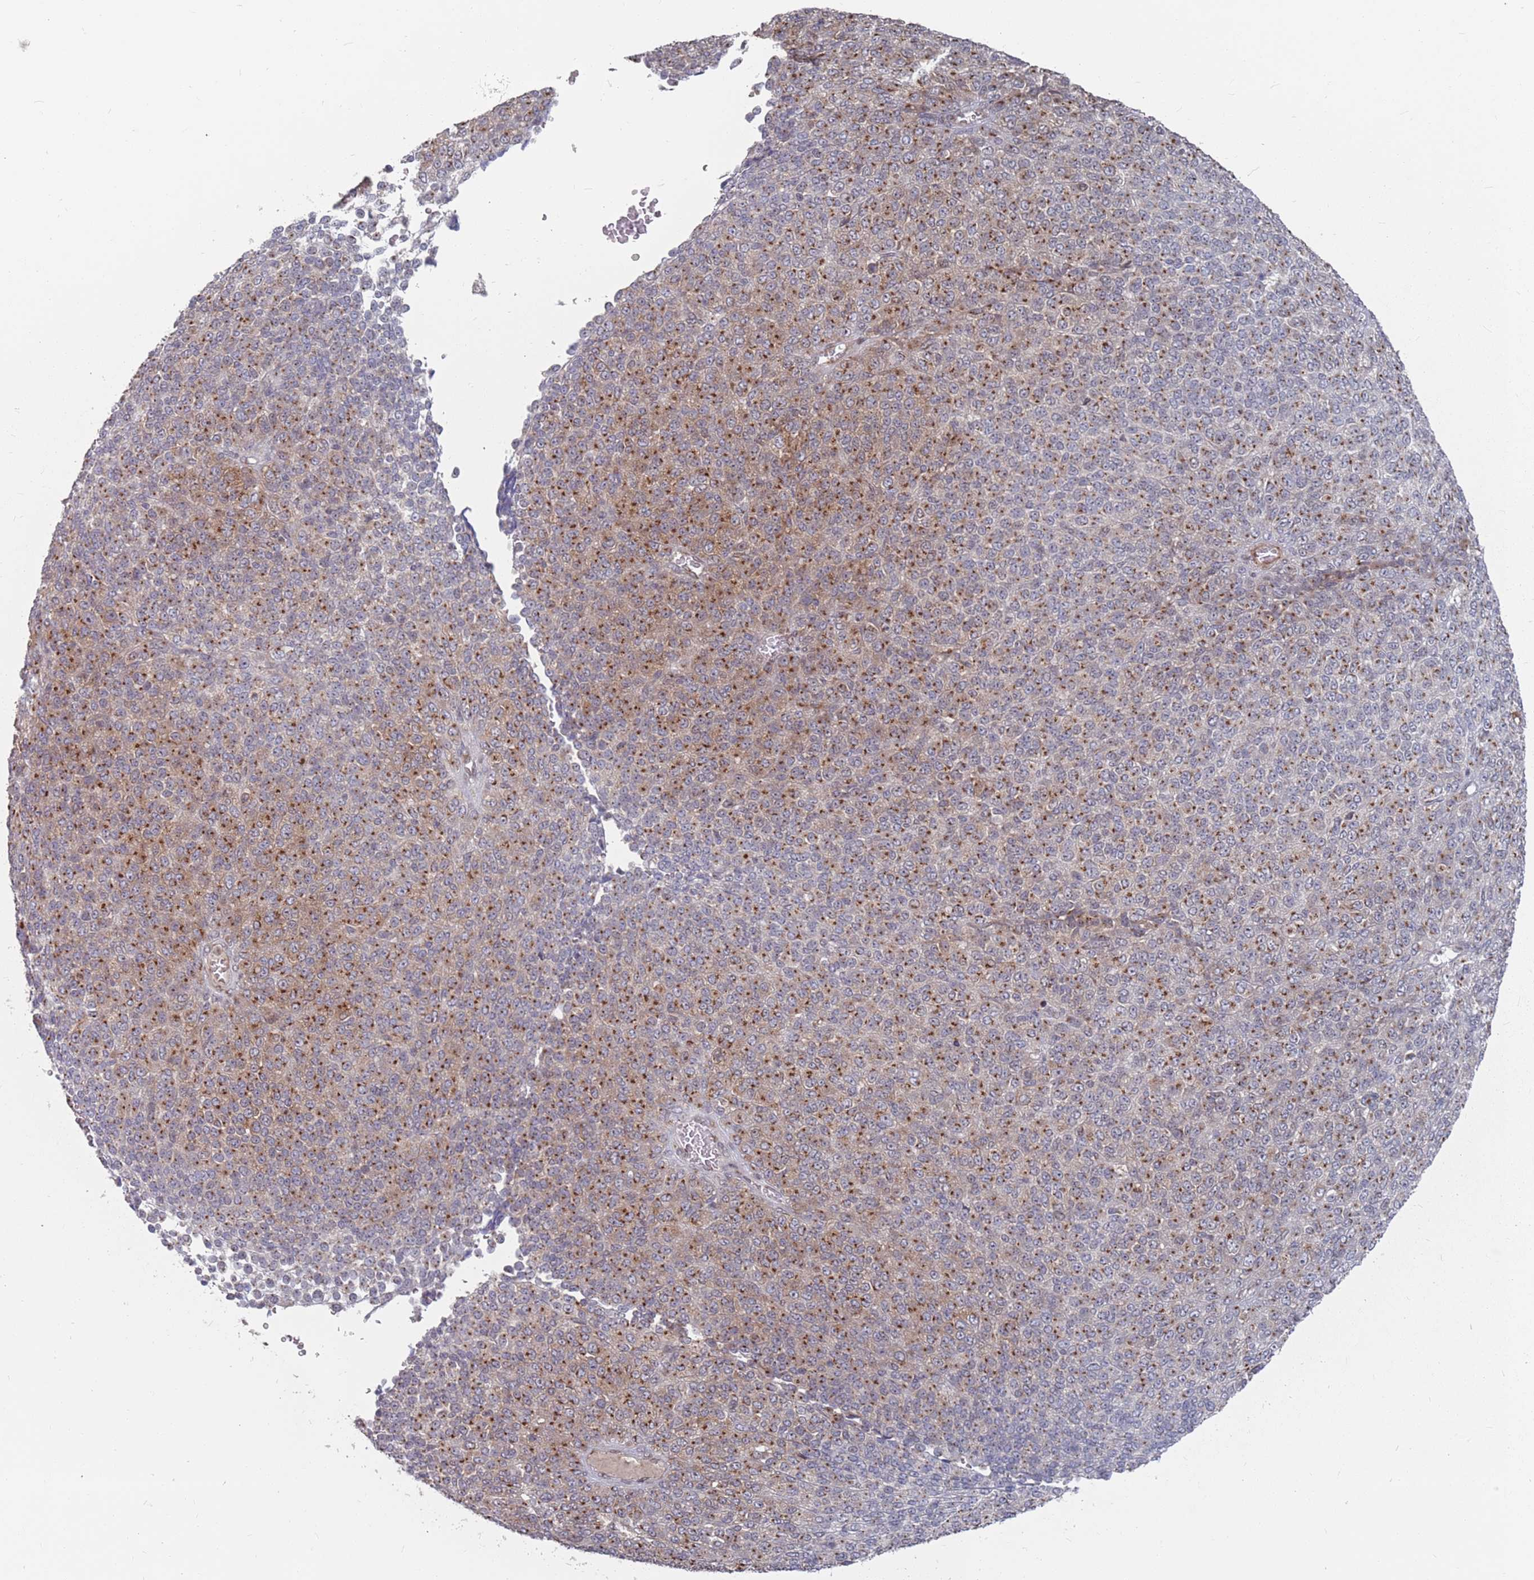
{"staining": {"intensity": "moderate", "quantity": ">75%", "location": "cytoplasmic/membranous"}, "tissue": "melanoma", "cell_type": "Tumor cells", "image_type": "cancer", "snomed": [{"axis": "morphology", "description": "Malignant melanoma, Metastatic site"}, {"axis": "topography", "description": "Brain"}], "caption": "Protein expression analysis of human melanoma reveals moderate cytoplasmic/membranous expression in approximately >75% of tumor cells. (Brightfield microscopy of DAB IHC at high magnification).", "gene": "FMO4", "patient": {"sex": "female", "age": 56}}